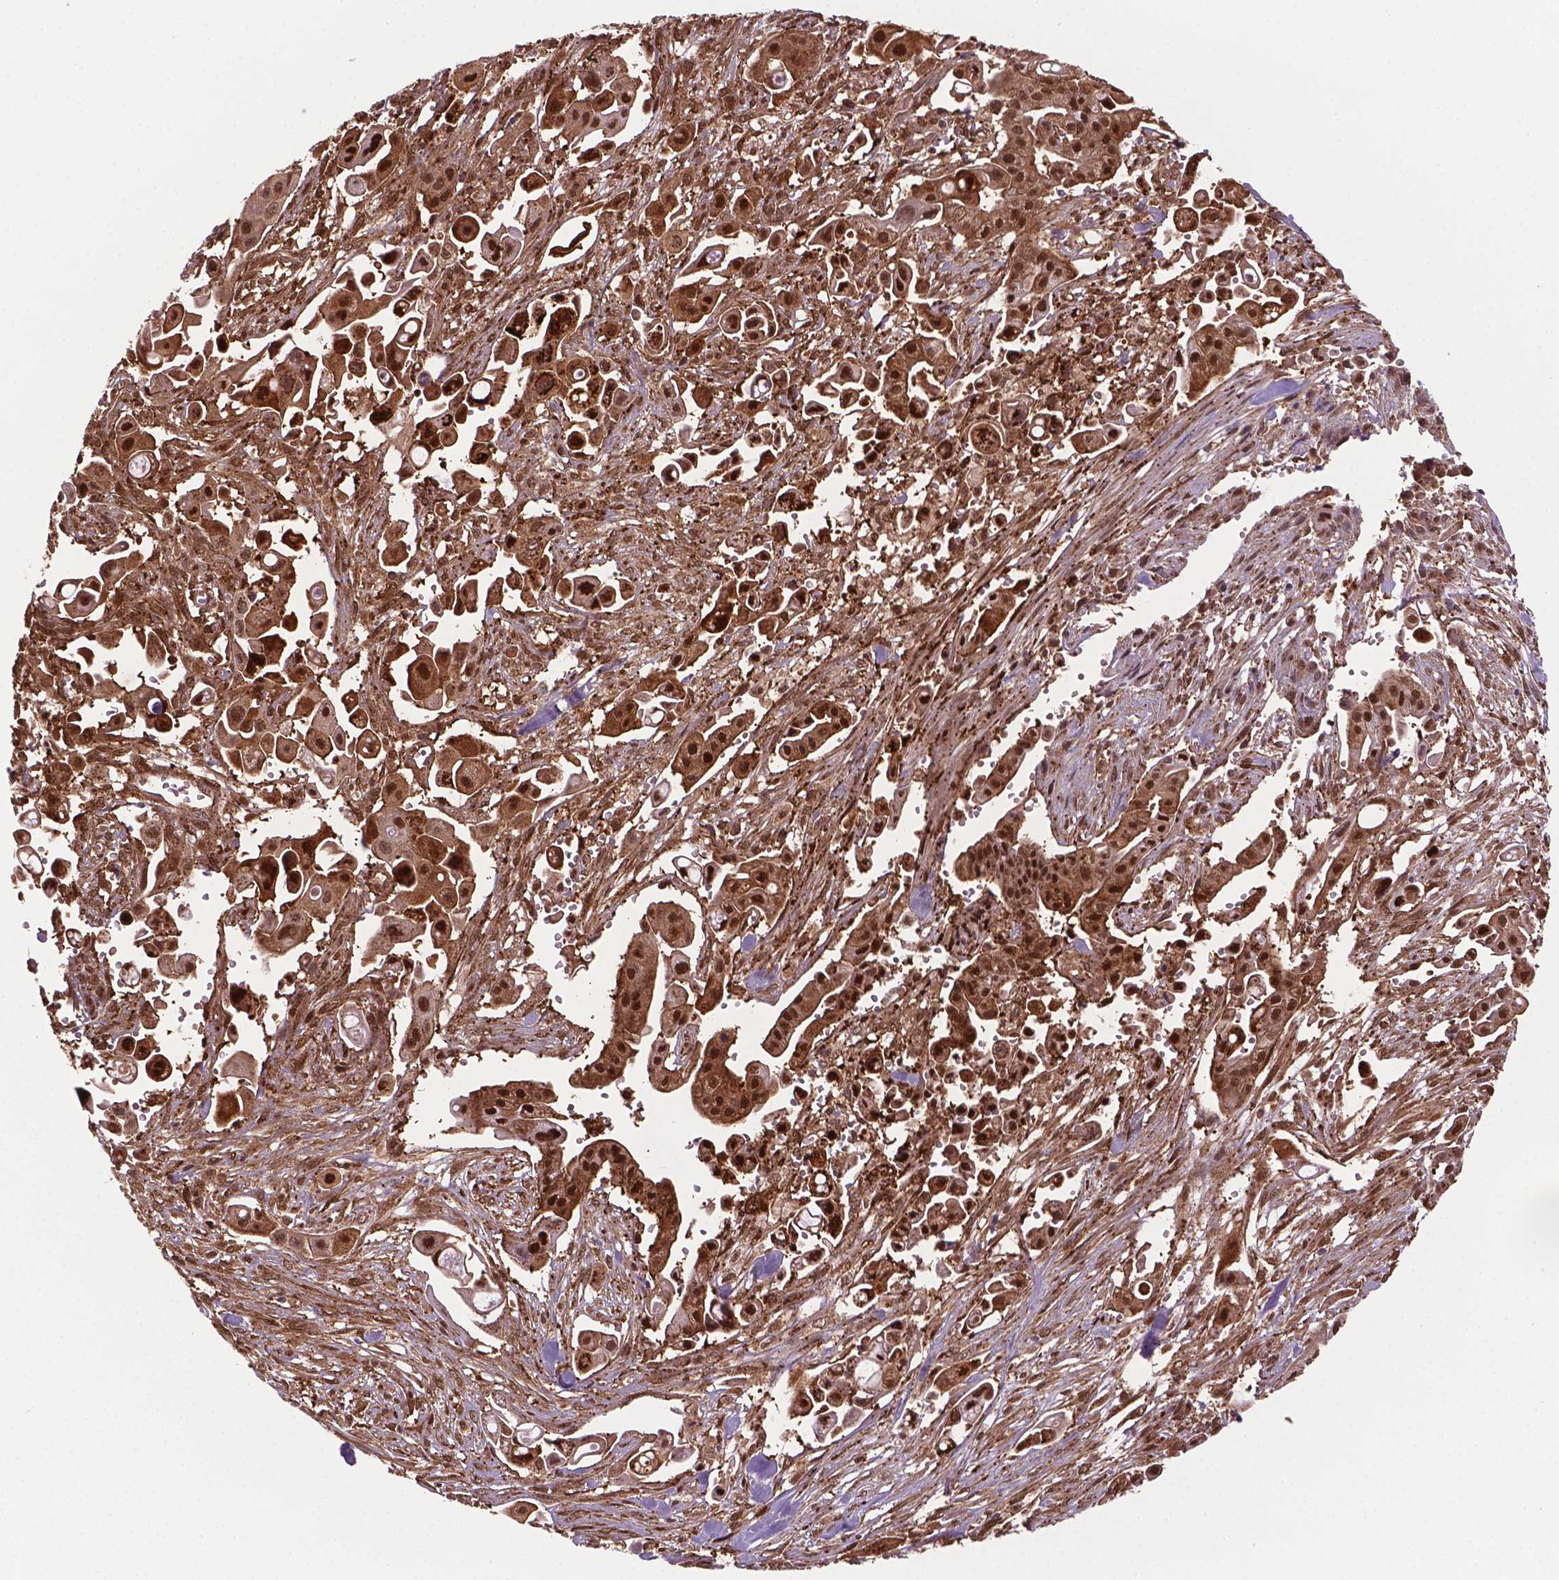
{"staining": {"intensity": "strong", "quantity": ">75%", "location": "cytoplasmic/membranous,nuclear"}, "tissue": "pancreatic cancer", "cell_type": "Tumor cells", "image_type": "cancer", "snomed": [{"axis": "morphology", "description": "Adenocarcinoma, NOS"}, {"axis": "topography", "description": "Pancreas"}], "caption": "Pancreatic cancer was stained to show a protein in brown. There is high levels of strong cytoplasmic/membranous and nuclear positivity in about >75% of tumor cells.", "gene": "PLIN3", "patient": {"sex": "male", "age": 50}}